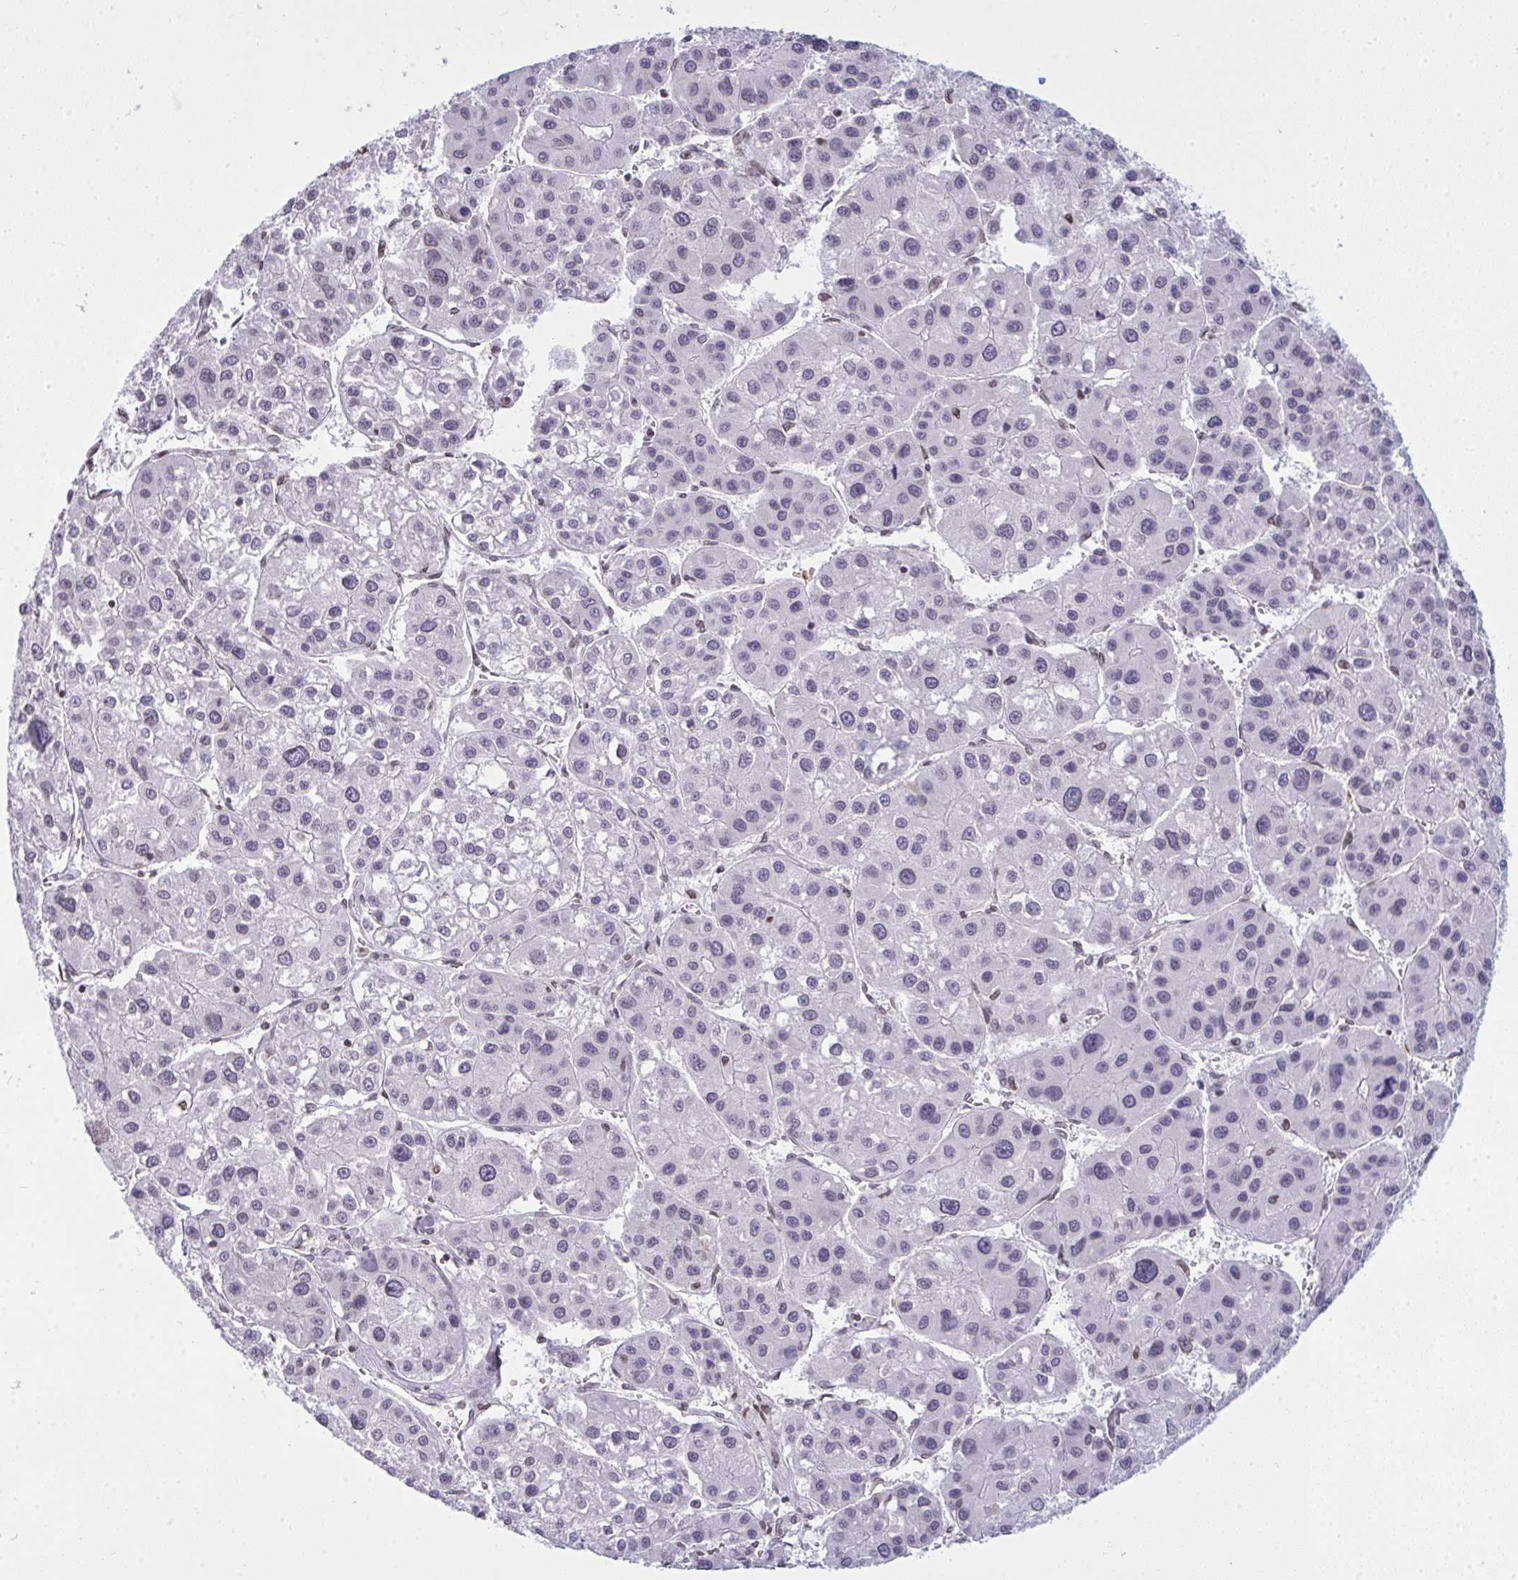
{"staining": {"intensity": "negative", "quantity": "none", "location": "none"}, "tissue": "liver cancer", "cell_type": "Tumor cells", "image_type": "cancer", "snomed": [{"axis": "morphology", "description": "Carcinoma, Hepatocellular, NOS"}, {"axis": "topography", "description": "Liver"}], "caption": "Protein analysis of hepatocellular carcinoma (liver) exhibits no significant staining in tumor cells.", "gene": "LMNB2", "patient": {"sex": "male", "age": 73}}